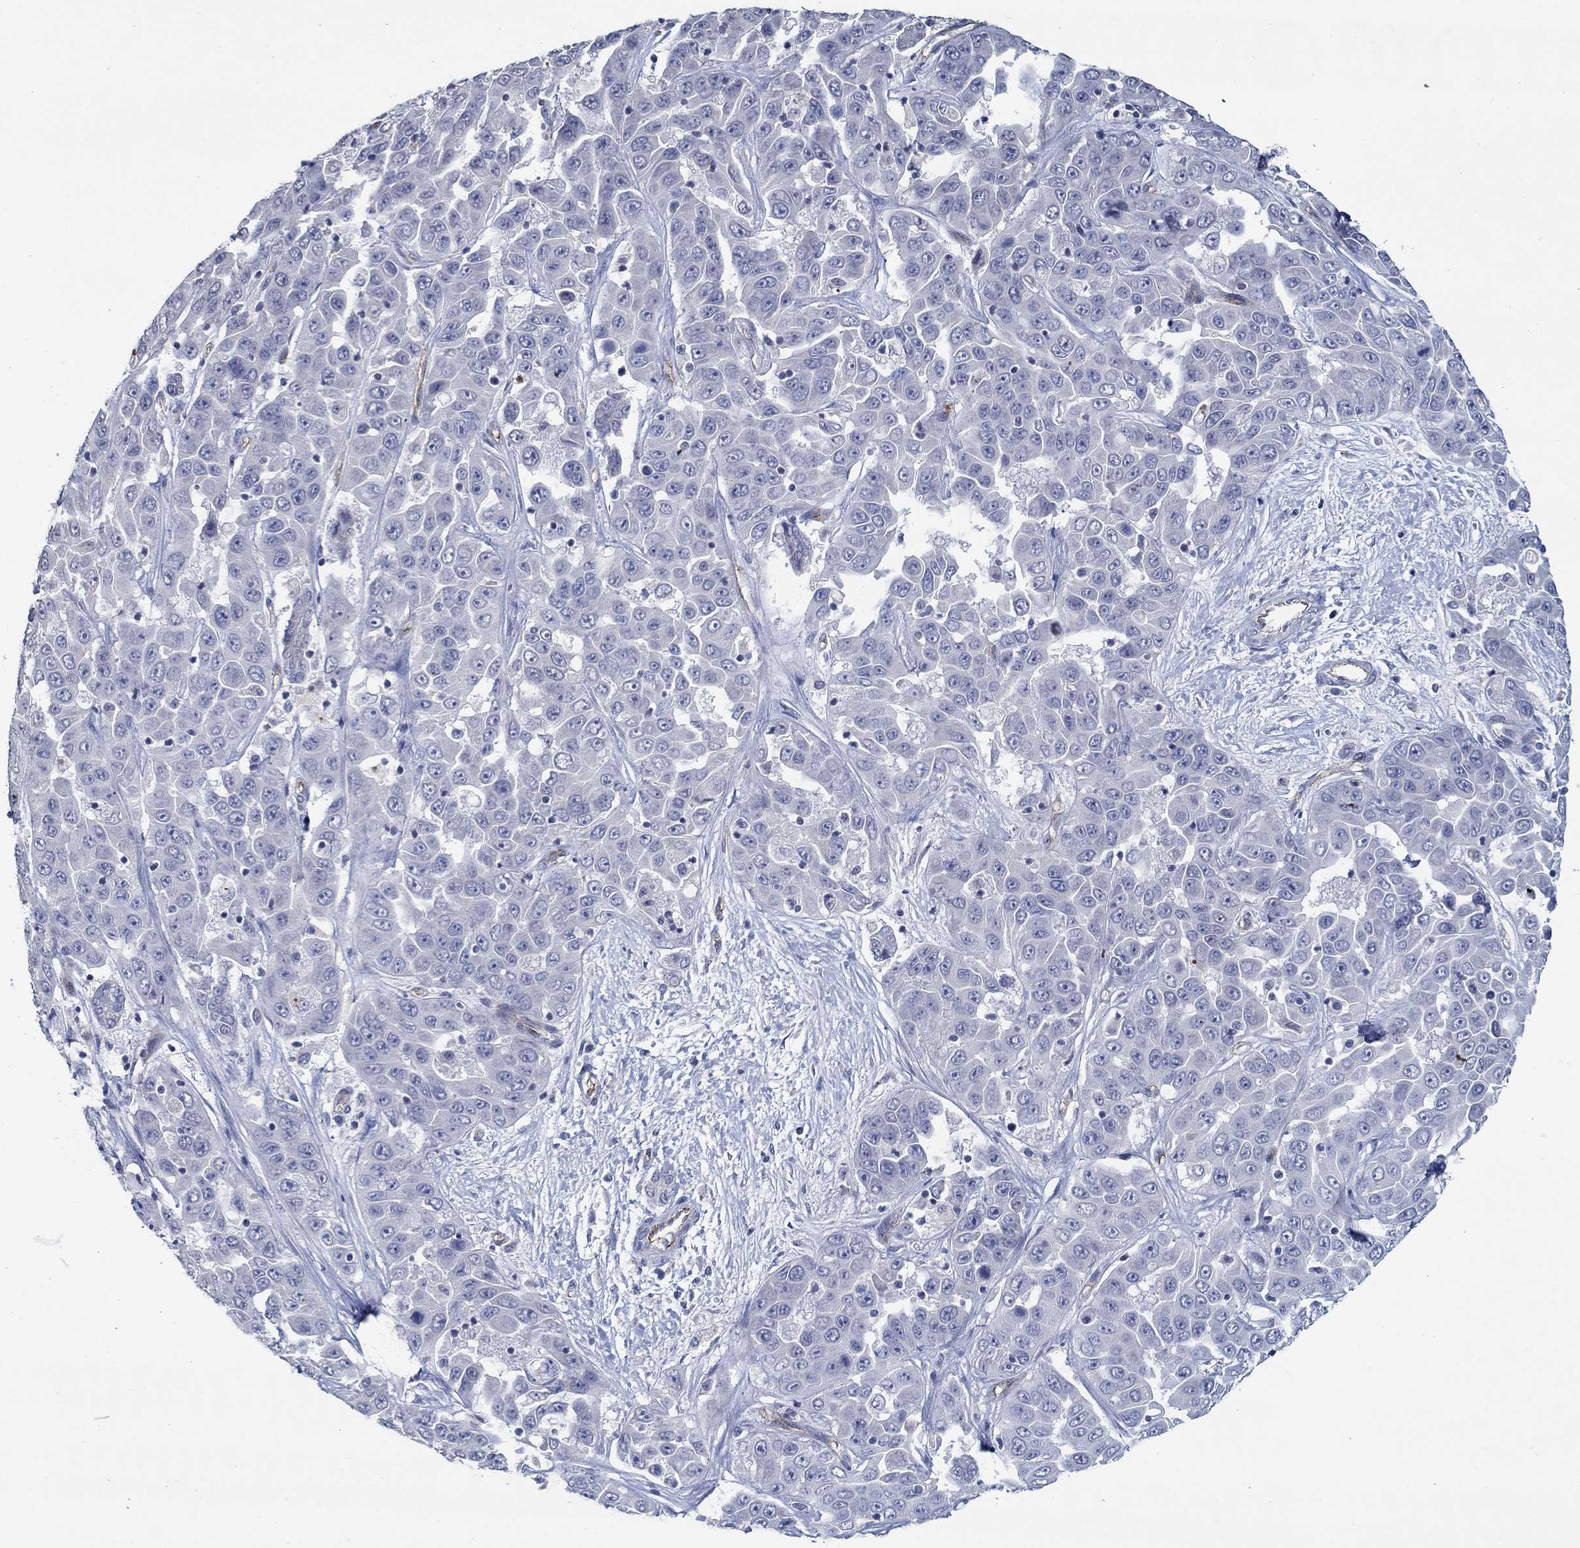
{"staining": {"intensity": "negative", "quantity": "none", "location": "none"}, "tissue": "liver cancer", "cell_type": "Tumor cells", "image_type": "cancer", "snomed": [{"axis": "morphology", "description": "Cholangiocarcinoma"}, {"axis": "topography", "description": "Liver"}], "caption": "There is no significant positivity in tumor cells of cholangiocarcinoma (liver).", "gene": "GJA5", "patient": {"sex": "female", "age": 52}}